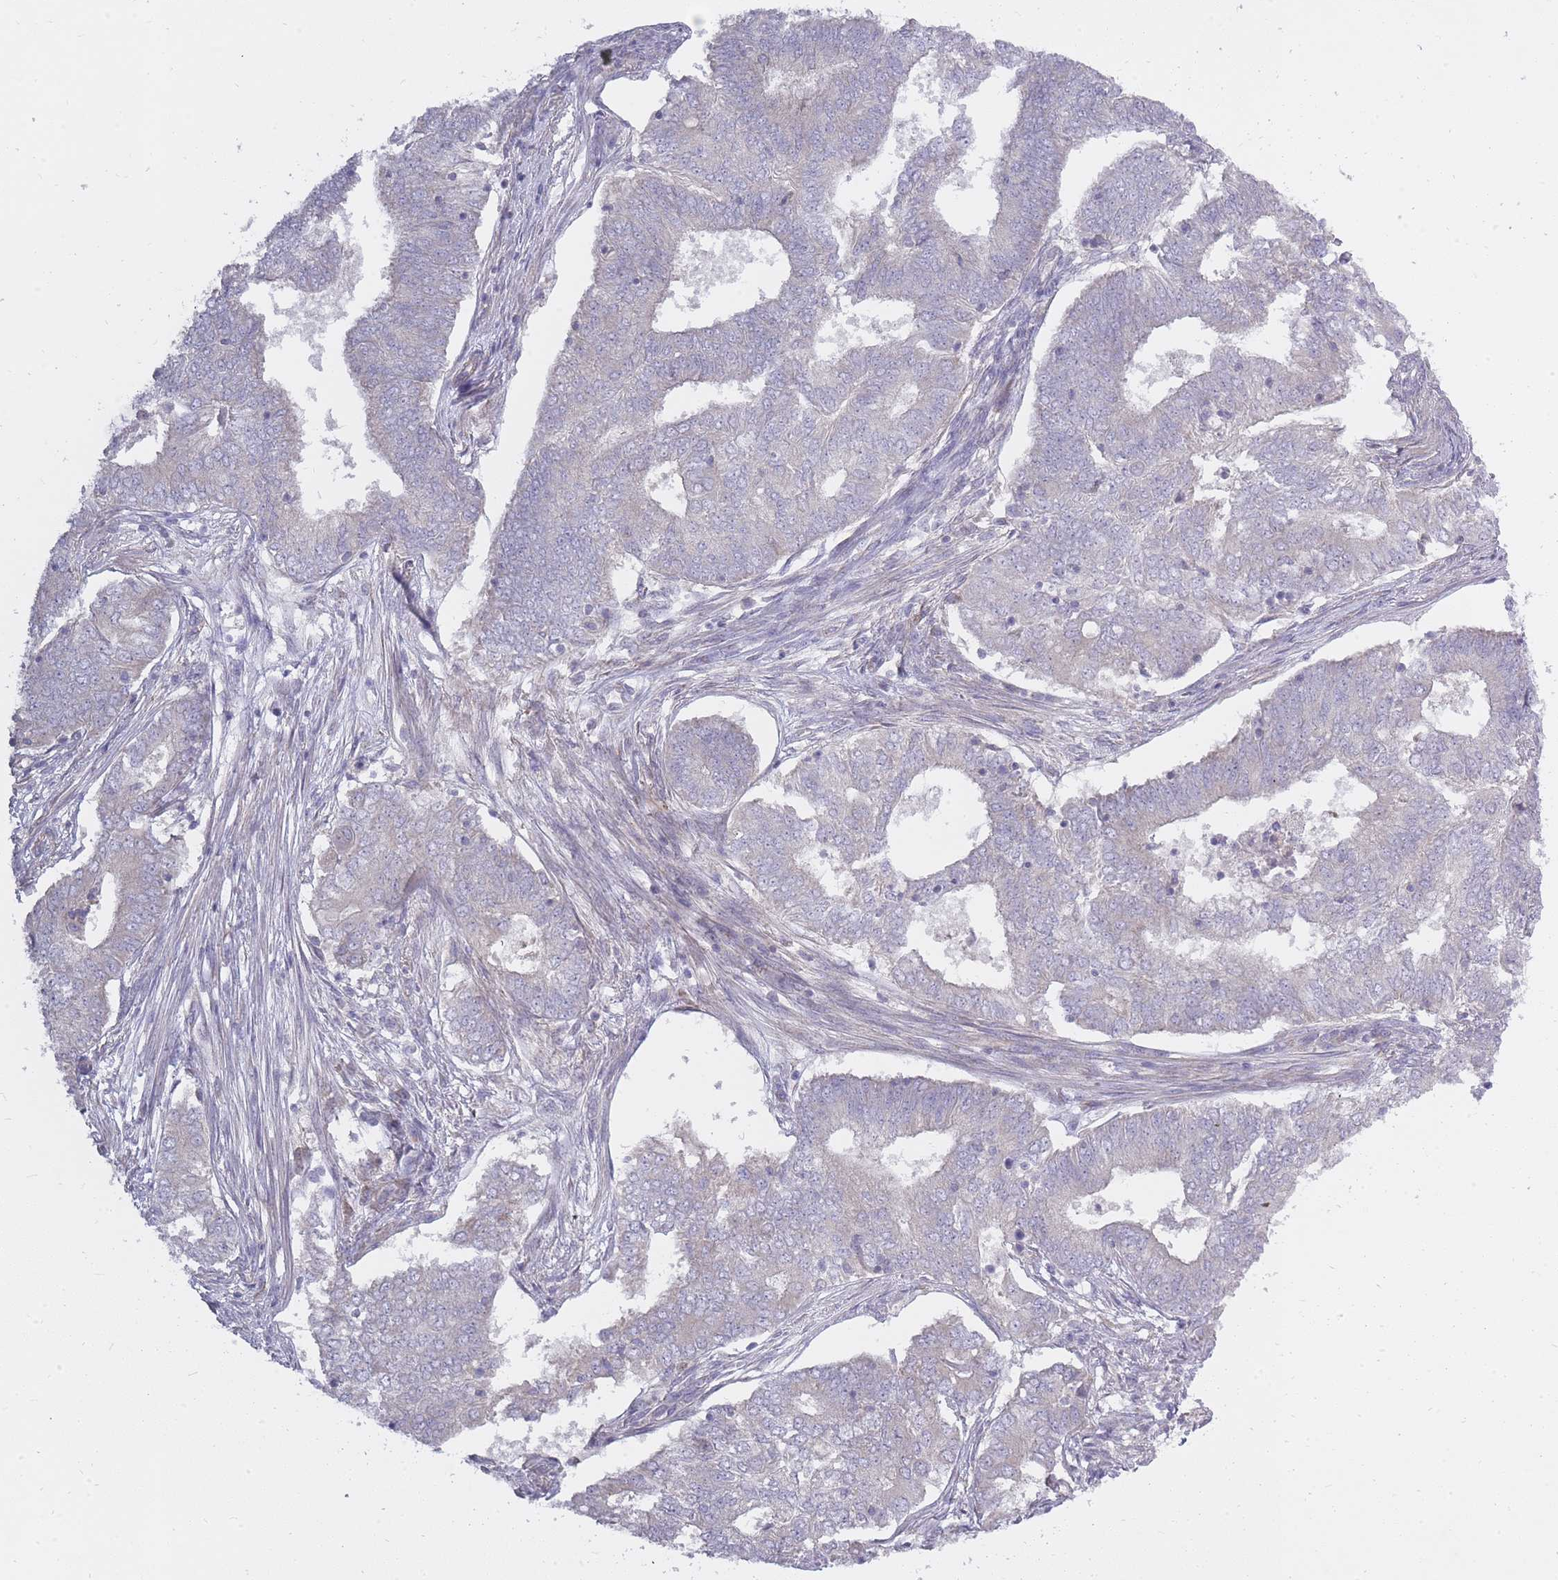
{"staining": {"intensity": "negative", "quantity": "none", "location": "none"}, "tissue": "endometrial cancer", "cell_type": "Tumor cells", "image_type": "cancer", "snomed": [{"axis": "morphology", "description": "Adenocarcinoma, NOS"}, {"axis": "topography", "description": "Endometrium"}], "caption": "Human endometrial cancer stained for a protein using immunohistochemistry reveals no staining in tumor cells.", "gene": "ALKBH4", "patient": {"sex": "female", "age": 62}}